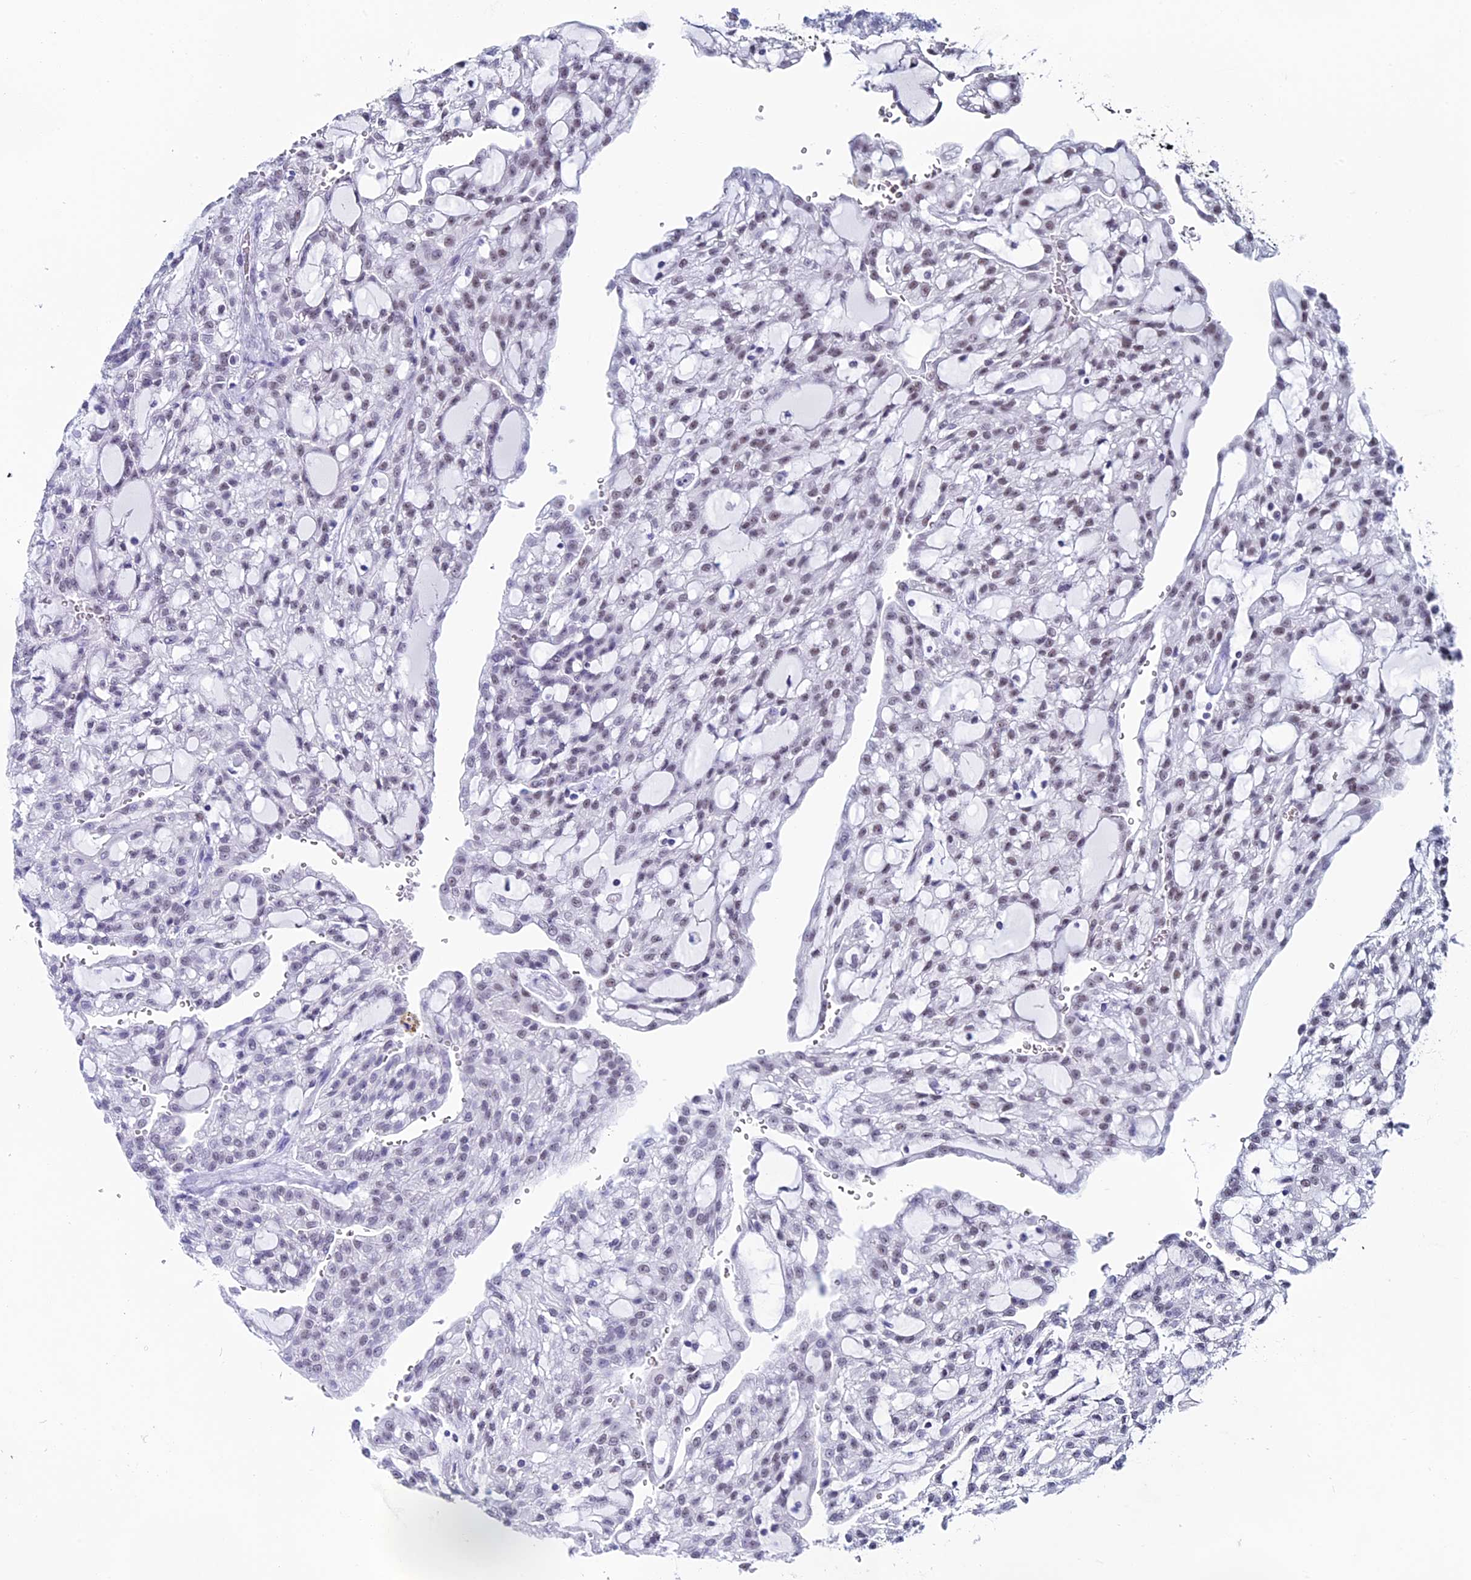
{"staining": {"intensity": "moderate", "quantity": "25%-75%", "location": "nuclear"}, "tissue": "renal cancer", "cell_type": "Tumor cells", "image_type": "cancer", "snomed": [{"axis": "morphology", "description": "Adenocarcinoma, NOS"}, {"axis": "topography", "description": "Kidney"}], "caption": "Immunohistochemistry (IHC) photomicrograph of renal cancer (adenocarcinoma) stained for a protein (brown), which displays medium levels of moderate nuclear staining in approximately 25%-75% of tumor cells.", "gene": "CD2BP2", "patient": {"sex": "male", "age": 63}}